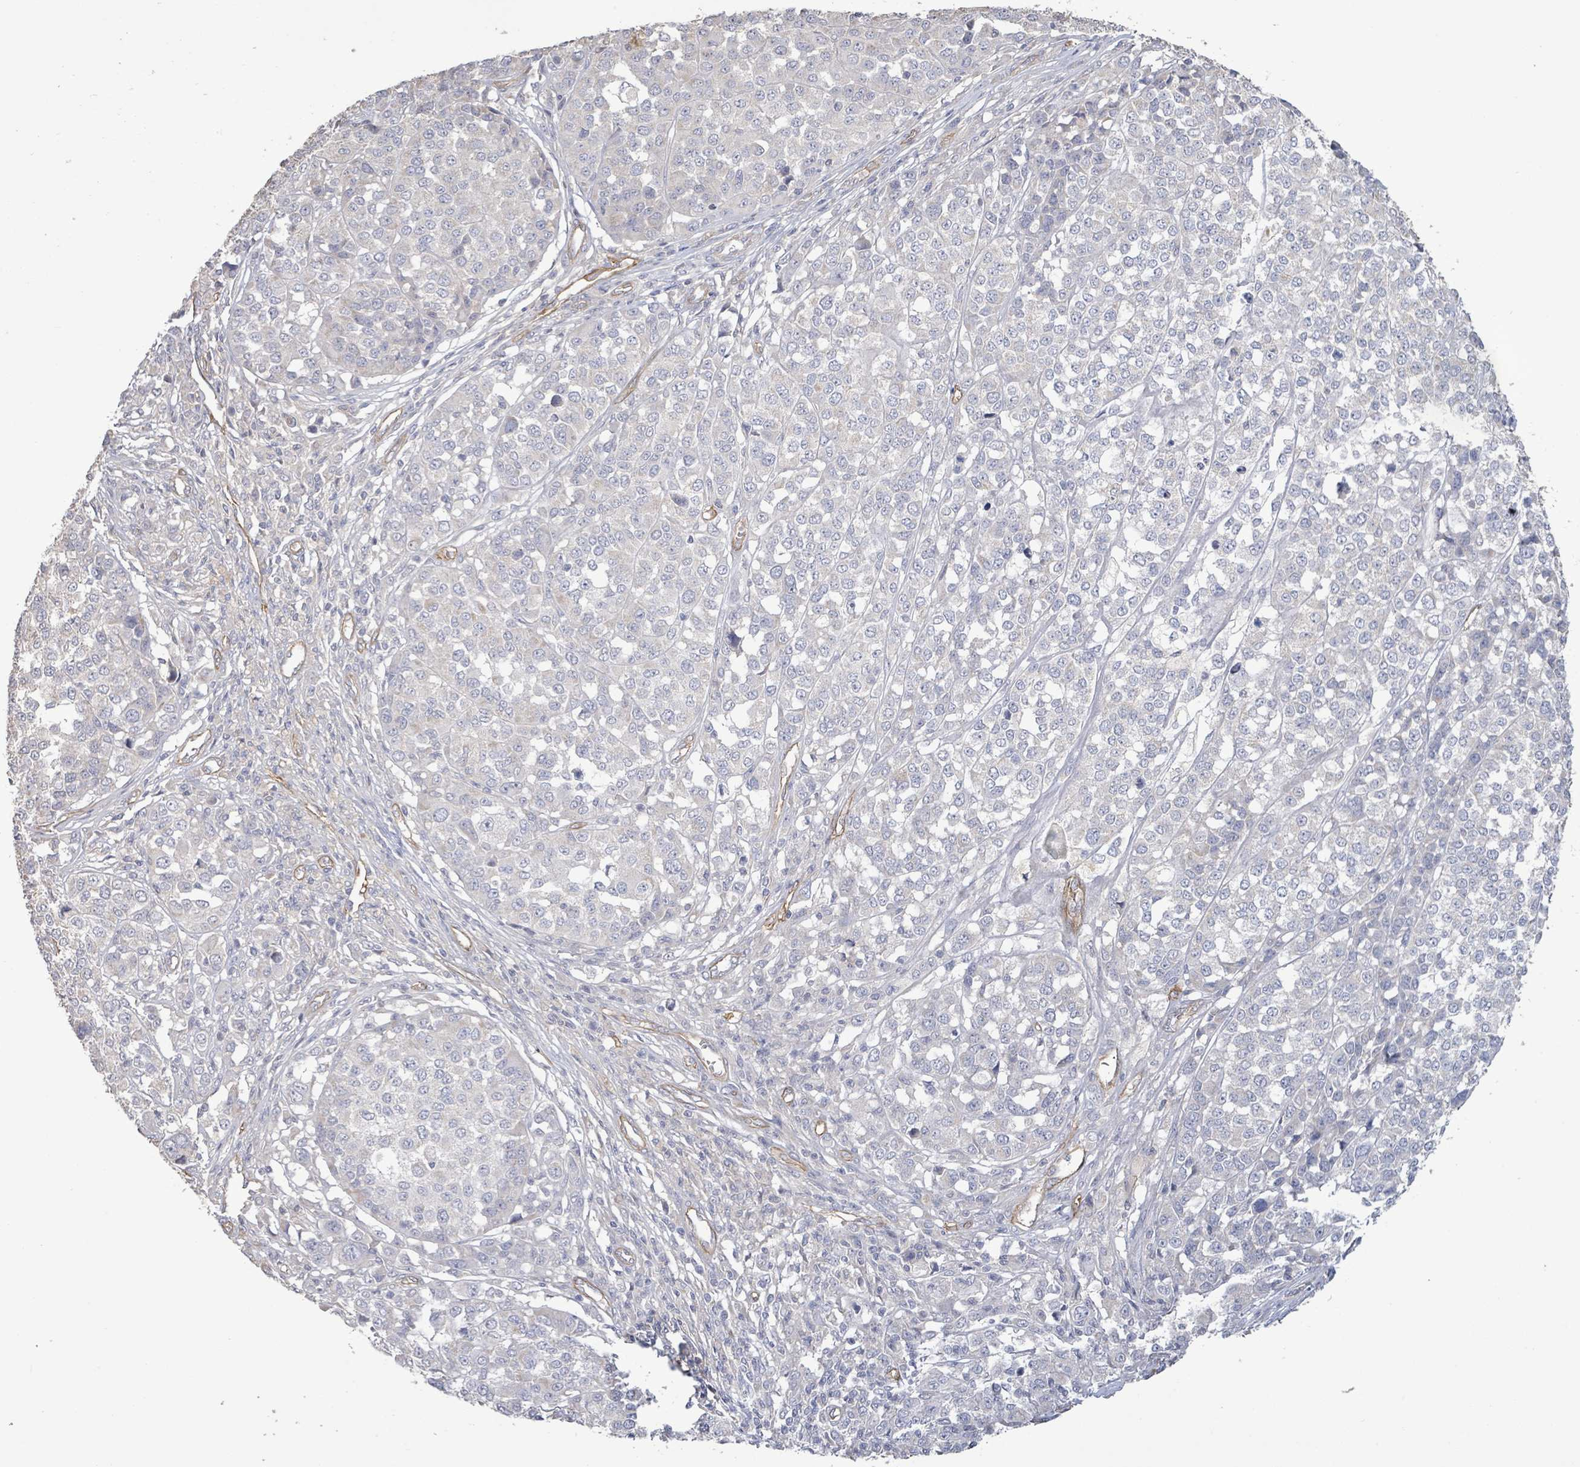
{"staining": {"intensity": "negative", "quantity": "none", "location": "none"}, "tissue": "melanoma", "cell_type": "Tumor cells", "image_type": "cancer", "snomed": [{"axis": "morphology", "description": "Malignant melanoma, Metastatic site"}, {"axis": "topography", "description": "Lymph node"}], "caption": "This image is of melanoma stained with IHC to label a protein in brown with the nuclei are counter-stained blue. There is no expression in tumor cells.", "gene": "KANK3", "patient": {"sex": "male", "age": 44}}